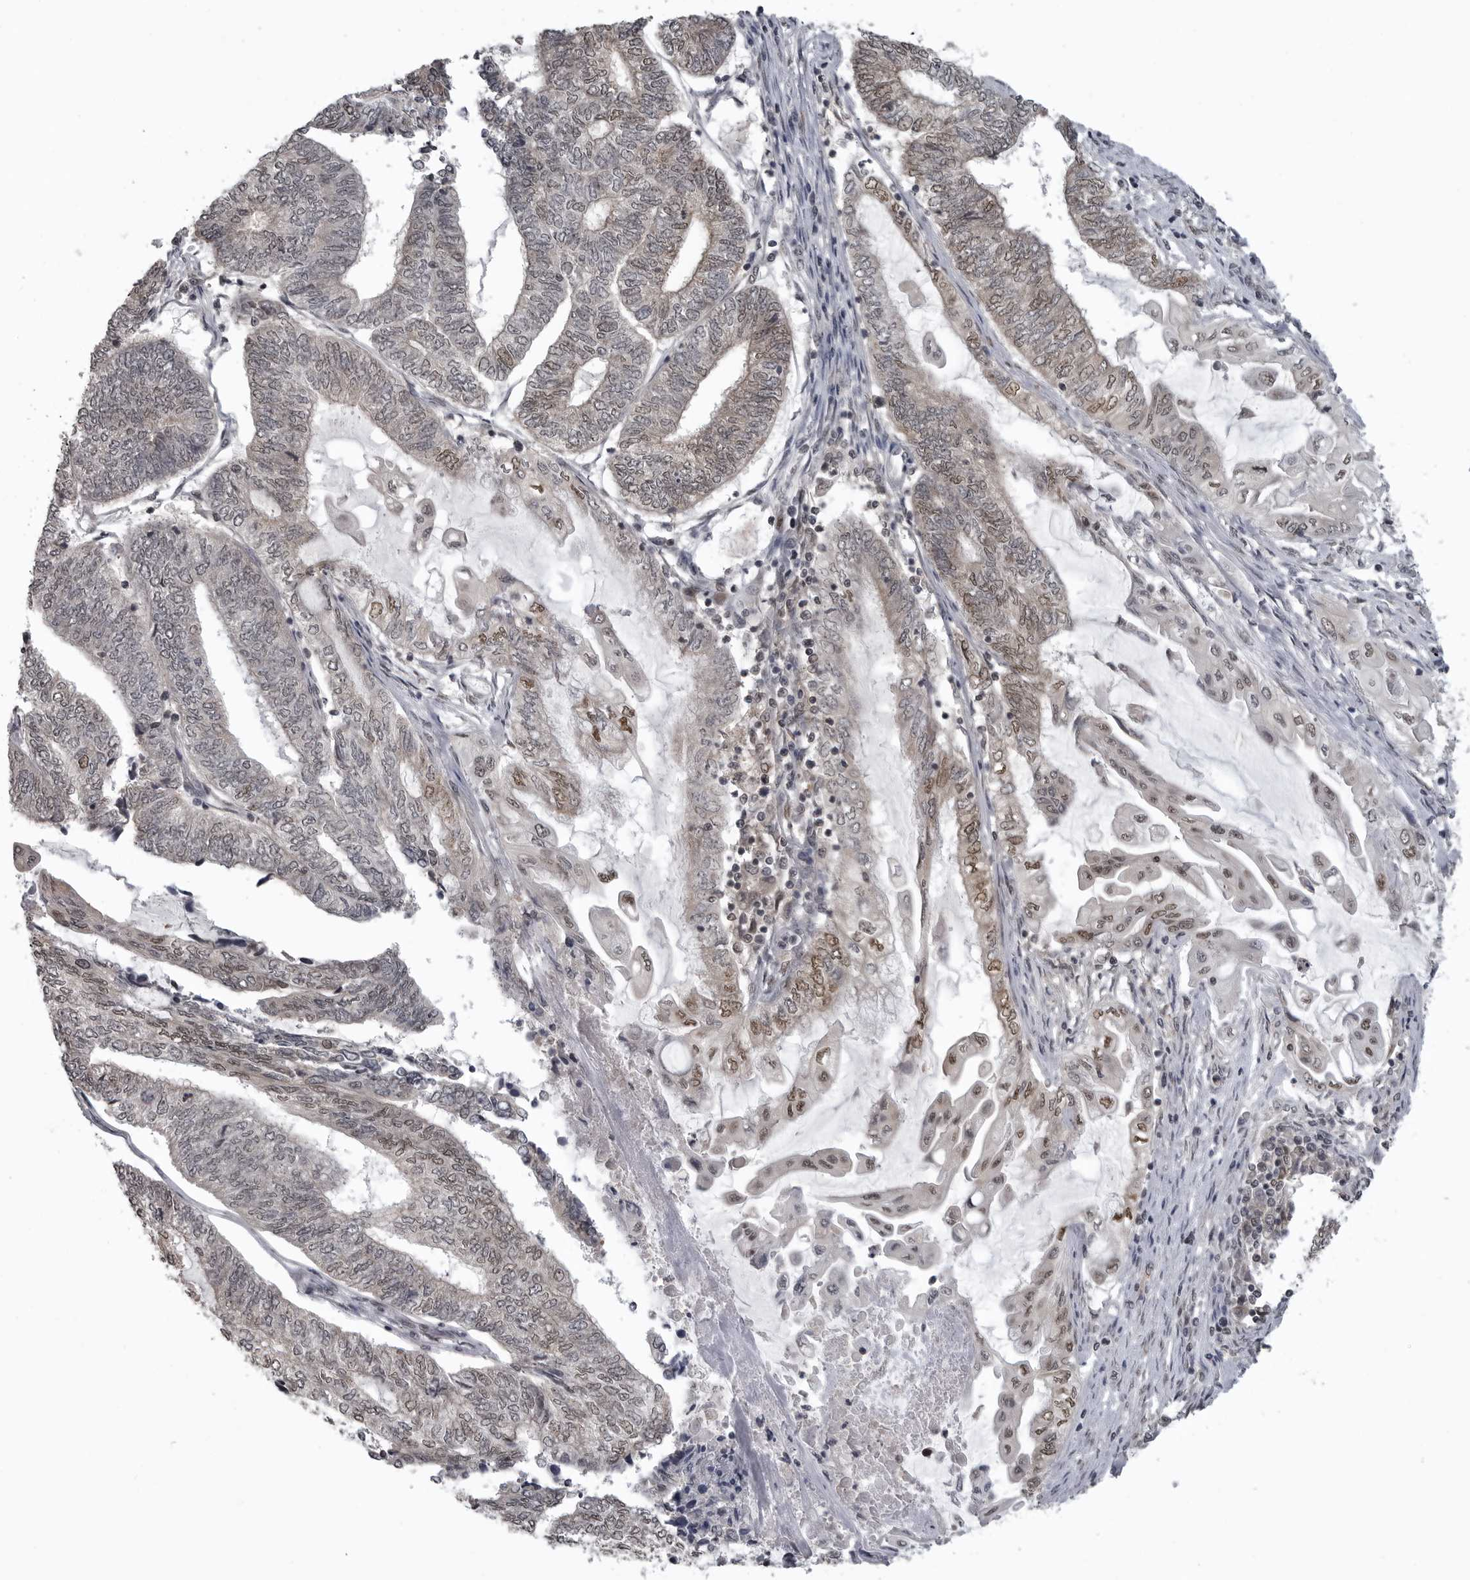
{"staining": {"intensity": "weak", "quantity": "25%-75%", "location": "nuclear"}, "tissue": "endometrial cancer", "cell_type": "Tumor cells", "image_type": "cancer", "snomed": [{"axis": "morphology", "description": "Adenocarcinoma, NOS"}, {"axis": "topography", "description": "Uterus"}, {"axis": "topography", "description": "Endometrium"}], "caption": "Immunohistochemical staining of endometrial cancer (adenocarcinoma) shows weak nuclear protein positivity in approximately 25%-75% of tumor cells.", "gene": "C8orf58", "patient": {"sex": "female", "age": 70}}